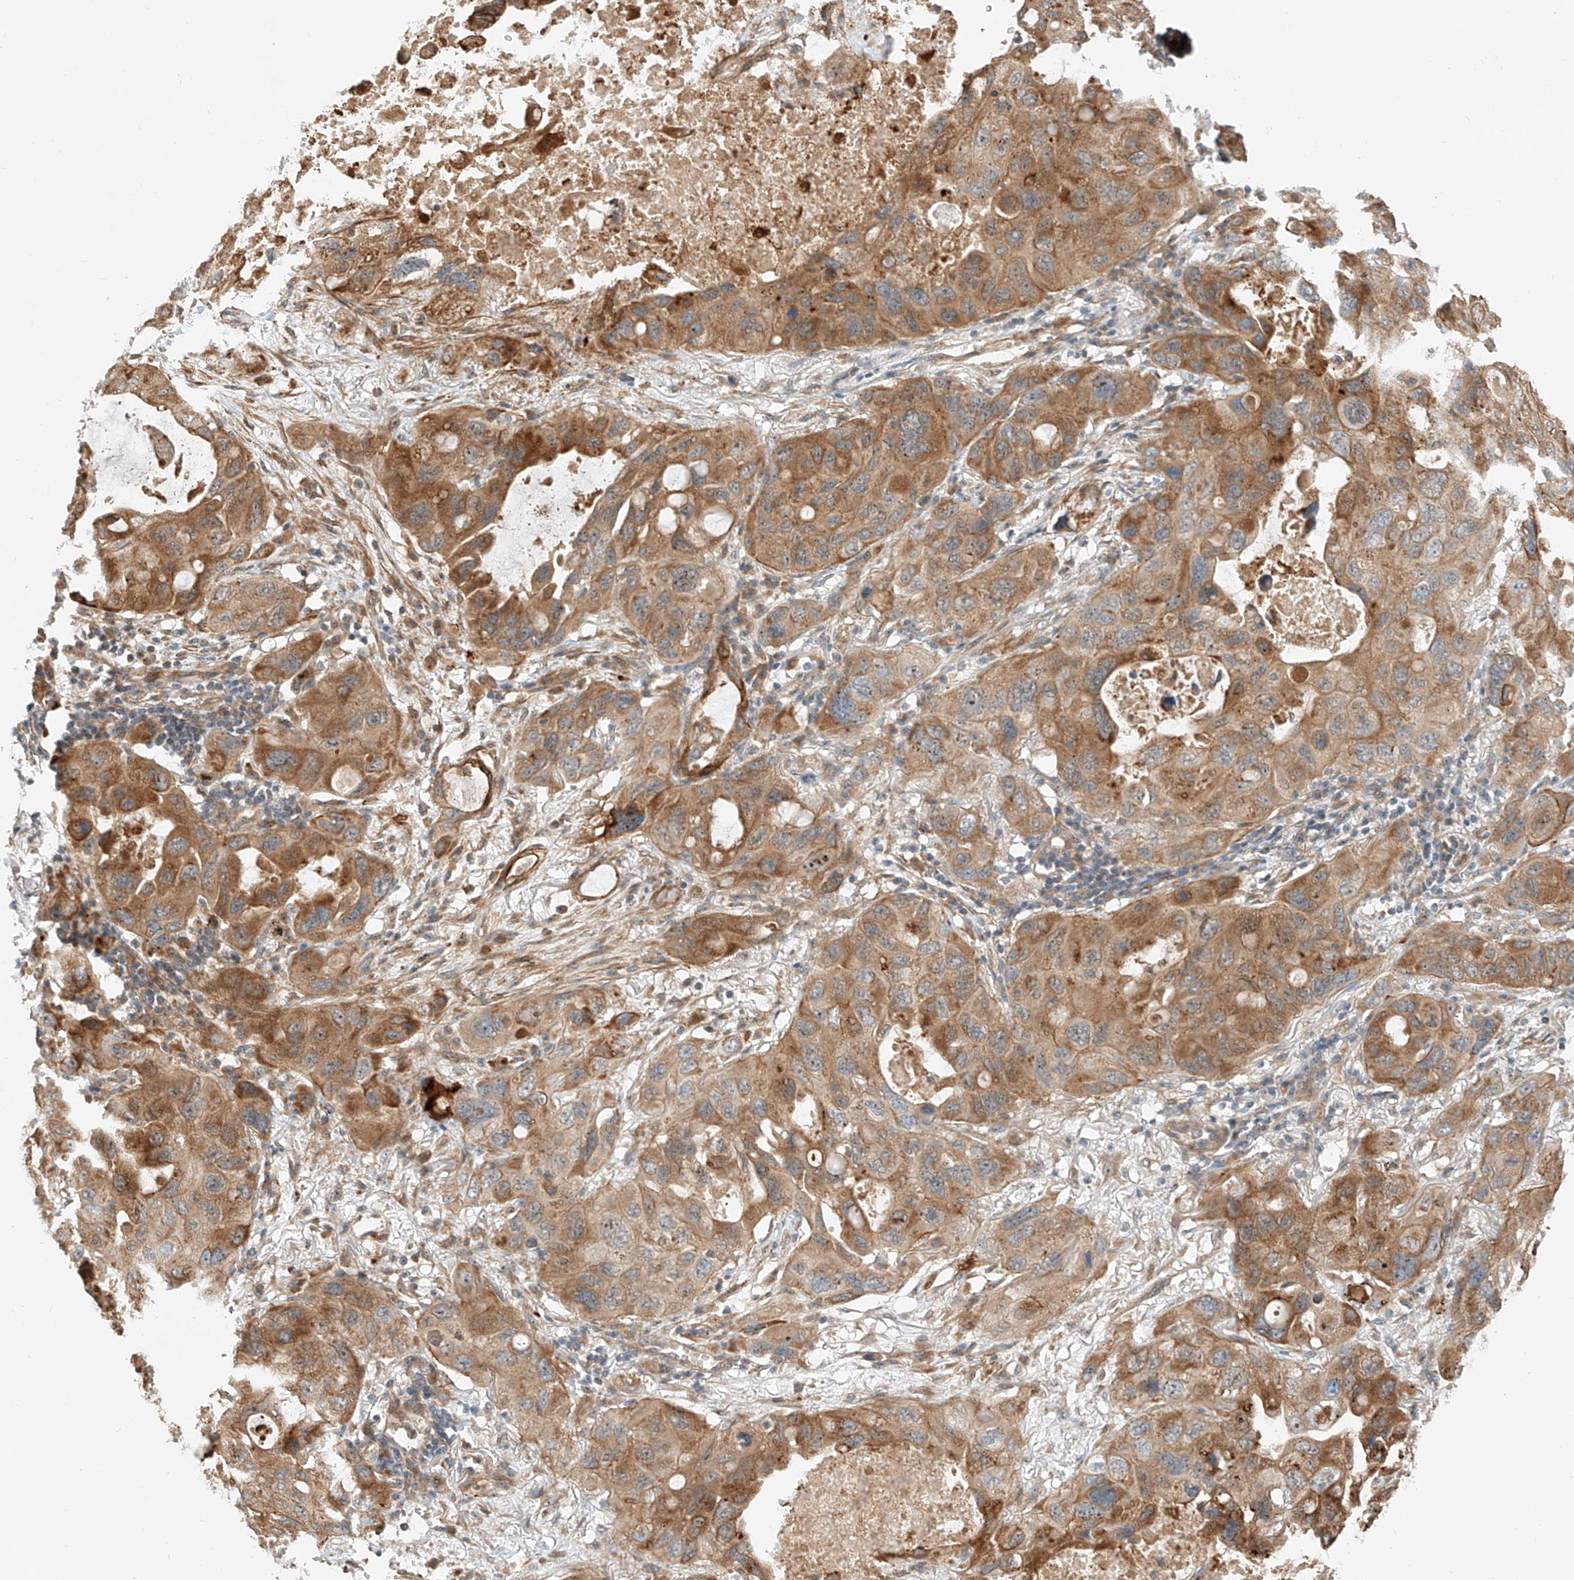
{"staining": {"intensity": "strong", "quantity": ">75%", "location": "cytoplasmic/membranous"}, "tissue": "lung cancer", "cell_type": "Tumor cells", "image_type": "cancer", "snomed": [{"axis": "morphology", "description": "Squamous cell carcinoma, NOS"}, {"axis": "topography", "description": "Lung"}], "caption": "Immunohistochemical staining of human lung squamous cell carcinoma exhibits high levels of strong cytoplasmic/membranous protein staining in about >75% of tumor cells.", "gene": "CPAMD8", "patient": {"sex": "female", "age": 73}}